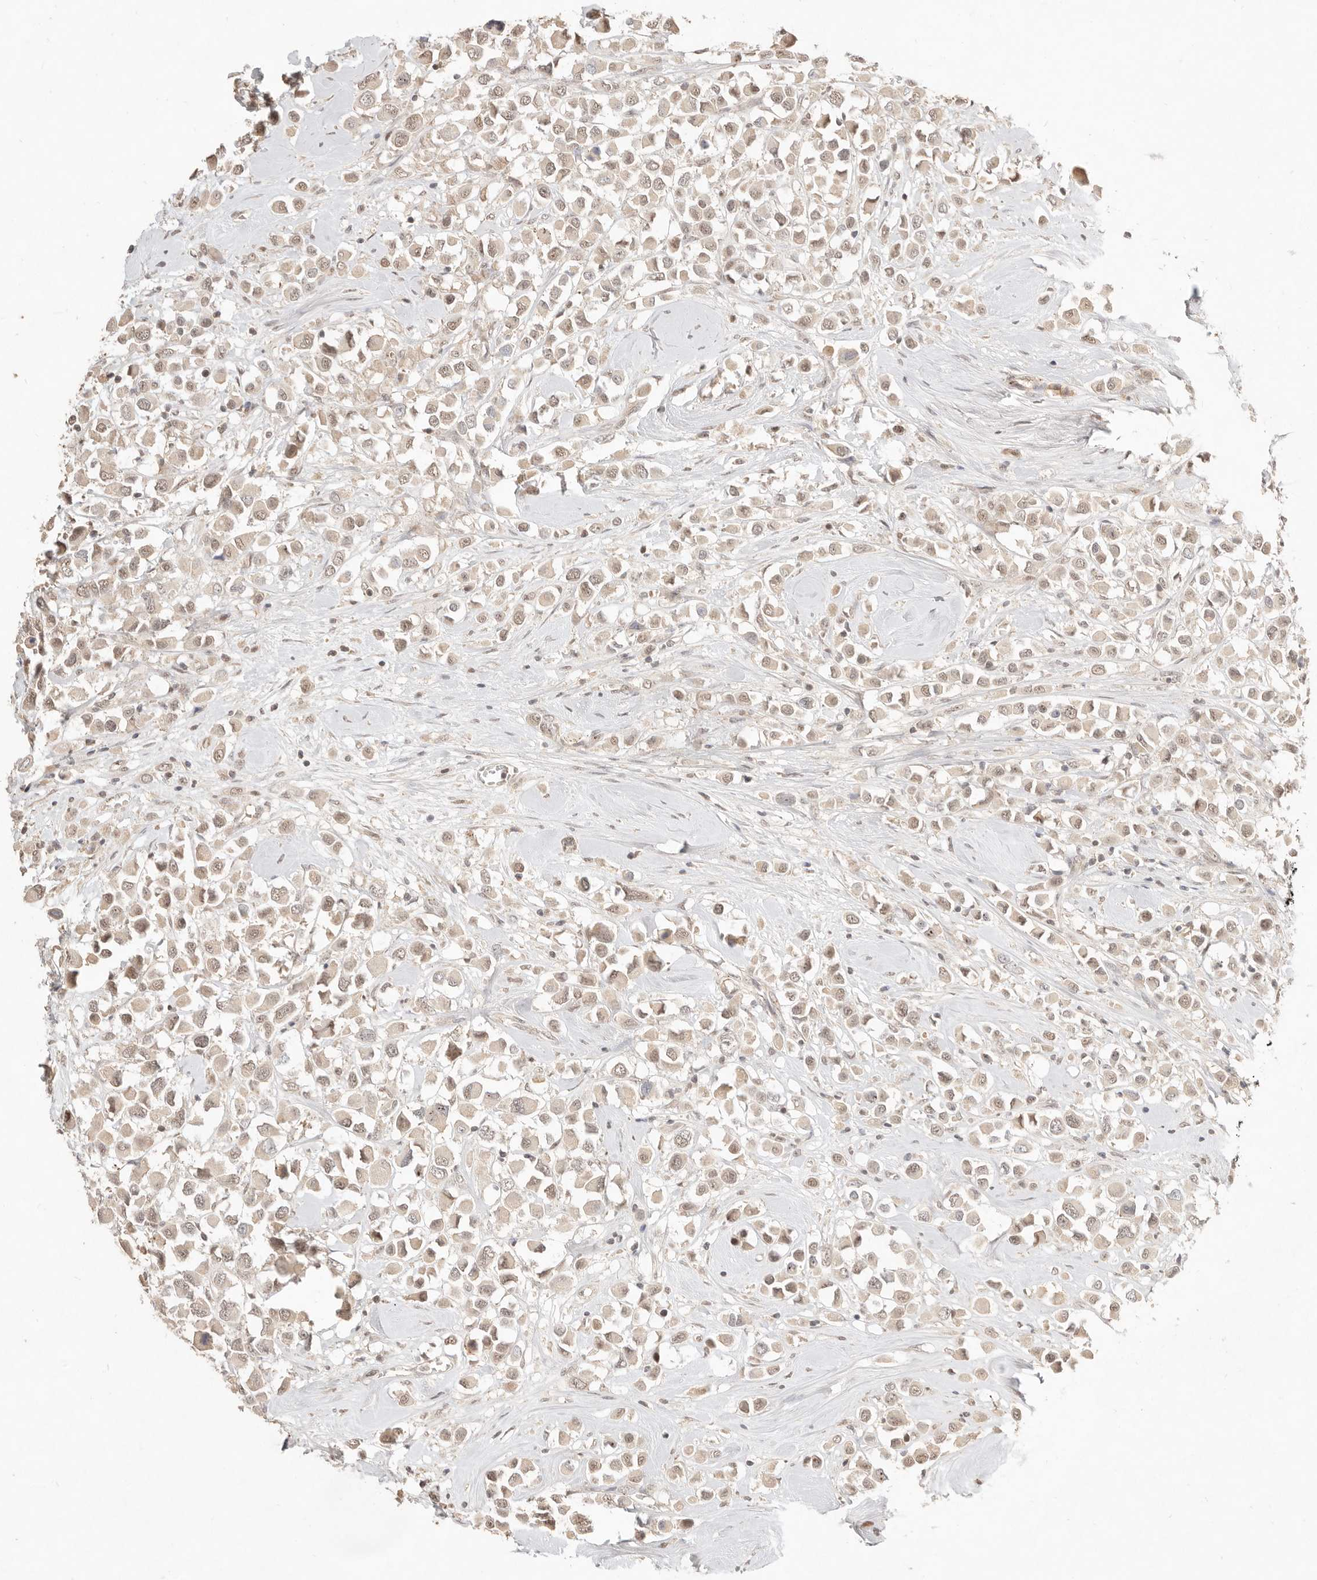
{"staining": {"intensity": "moderate", "quantity": ">75%", "location": "nuclear"}, "tissue": "breast cancer", "cell_type": "Tumor cells", "image_type": "cancer", "snomed": [{"axis": "morphology", "description": "Duct carcinoma"}, {"axis": "topography", "description": "Breast"}], "caption": "A high-resolution photomicrograph shows IHC staining of breast cancer (invasive ductal carcinoma), which exhibits moderate nuclear expression in approximately >75% of tumor cells.", "gene": "MEP1A", "patient": {"sex": "female", "age": 61}}